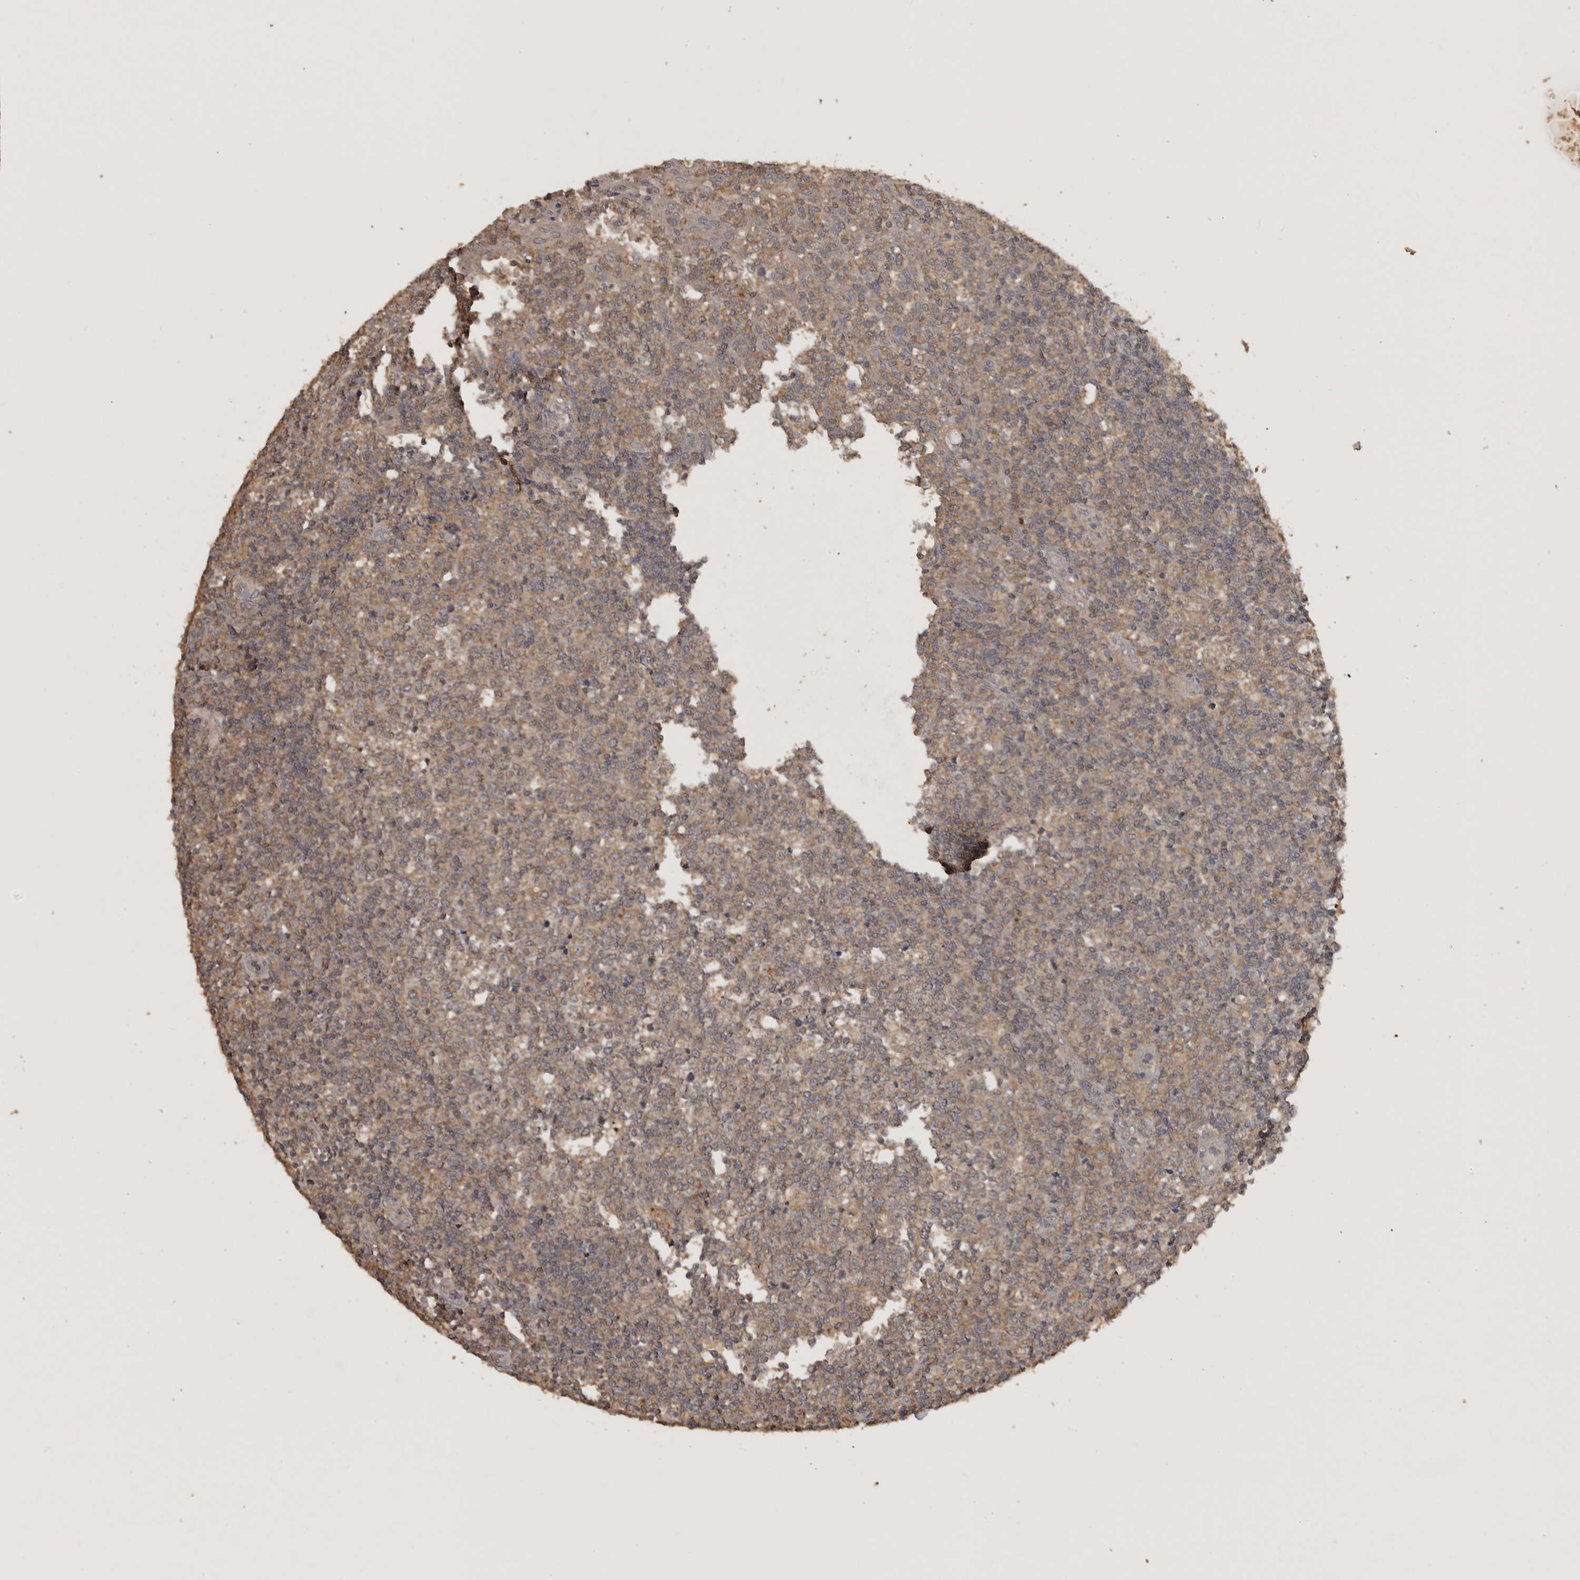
{"staining": {"intensity": "weak", "quantity": ">75%", "location": "cytoplasmic/membranous"}, "tissue": "tonsil", "cell_type": "Germinal center cells", "image_type": "normal", "snomed": [{"axis": "morphology", "description": "Normal tissue, NOS"}, {"axis": "topography", "description": "Tonsil"}], "caption": "This photomicrograph reveals immunohistochemistry (IHC) staining of benign tonsil, with low weak cytoplasmic/membranous expression in approximately >75% of germinal center cells.", "gene": "ADAMTS4", "patient": {"sex": "female", "age": 19}}